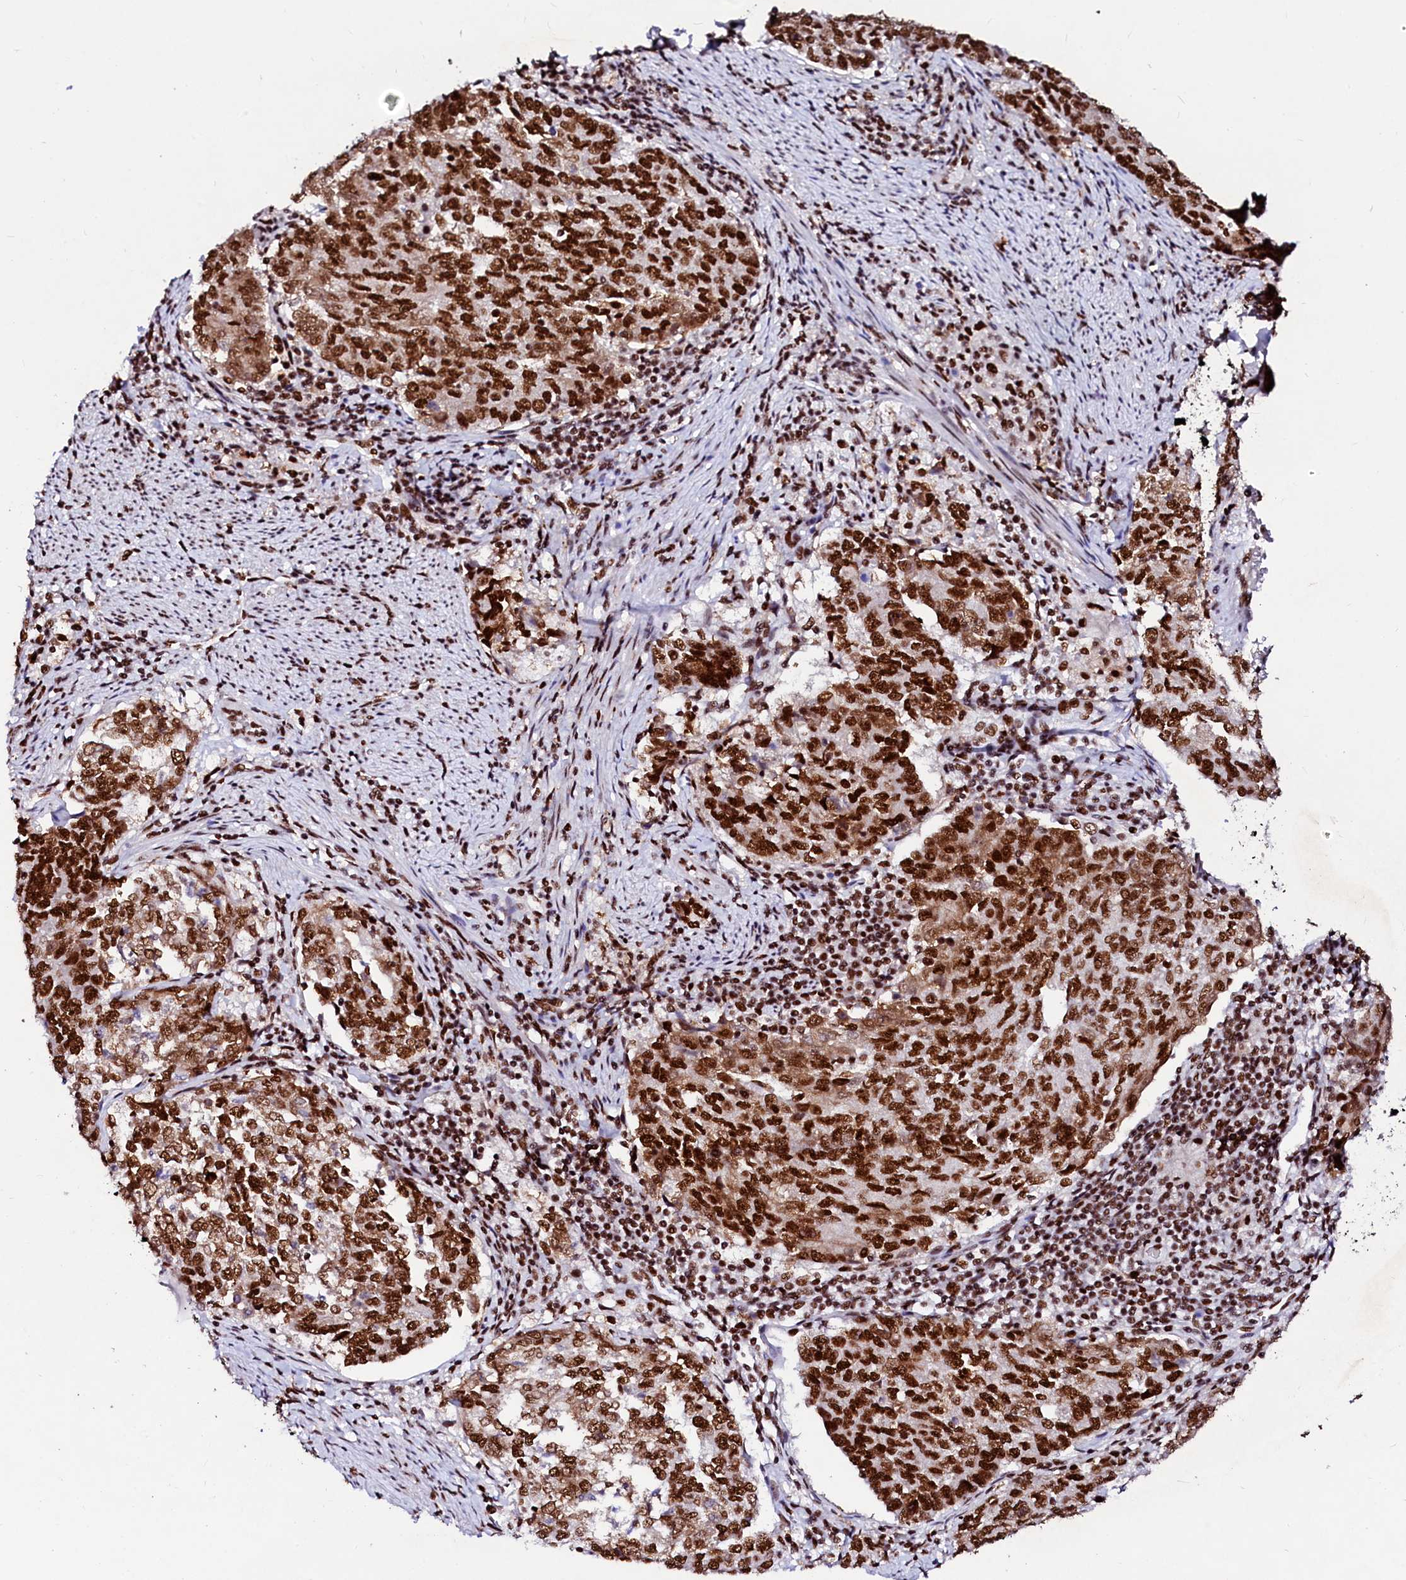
{"staining": {"intensity": "strong", "quantity": ">75%", "location": "nuclear"}, "tissue": "endometrial cancer", "cell_type": "Tumor cells", "image_type": "cancer", "snomed": [{"axis": "morphology", "description": "Adenocarcinoma, NOS"}, {"axis": "topography", "description": "Endometrium"}], "caption": "Immunohistochemical staining of human endometrial cancer shows high levels of strong nuclear positivity in about >75% of tumor cells.", "gene": "CPSF6", "patient": {"sex": "female", "age": 80}}